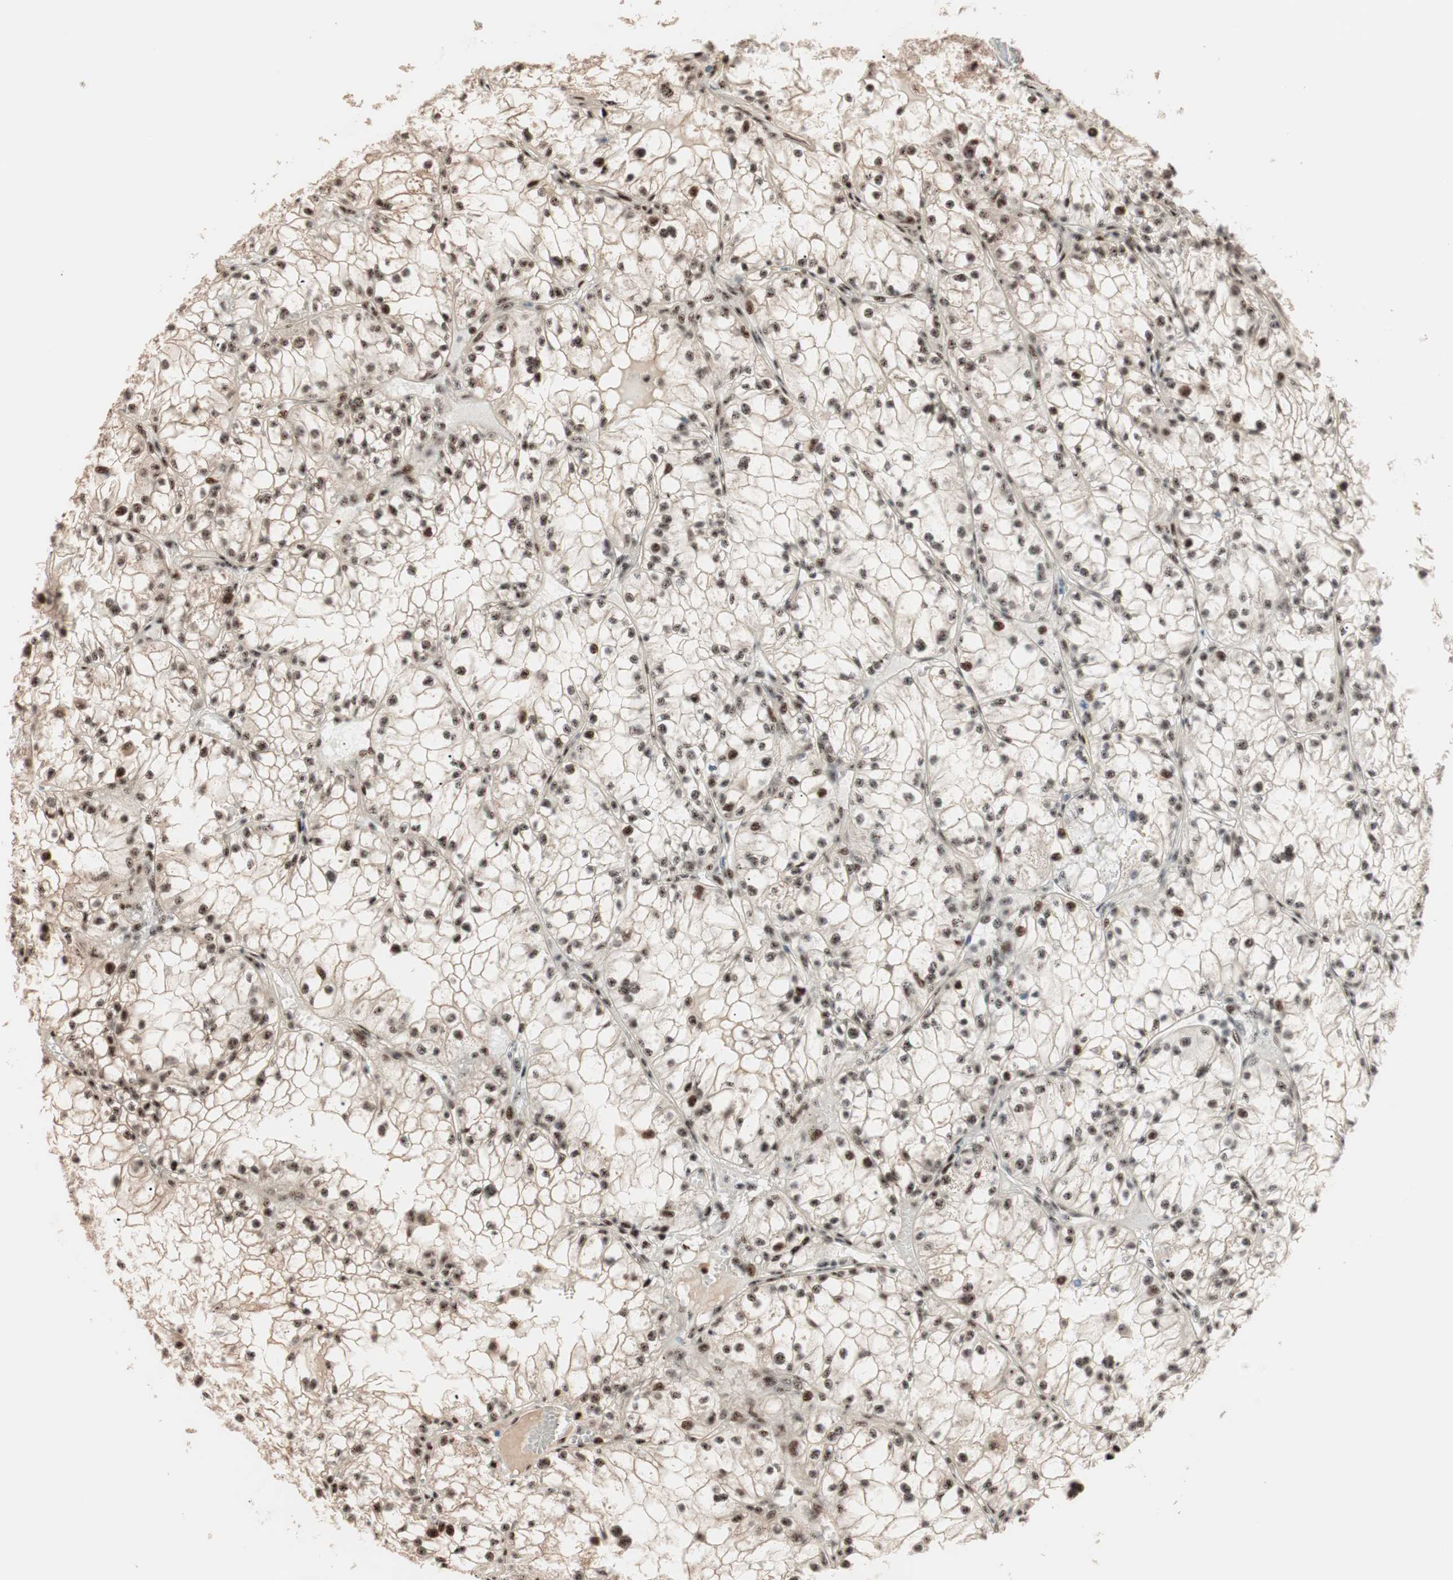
{"staining": {"intensity": "strong", "quantity": "25%-75%", "location": "nuclear"}, "tissue": "renal cancer", "cell_type": "Tumor cells", "image_type": "cancer", "snomed": [{"axis": "morphology", "description": "Adenocarcinoma, NOS"}, {"axis": "topography", "description": "Kidney"}], "caption": "Protein staining demonstrates strong nuclear staining in about 25%-75% of tumor cells in adenocarcinoma (renal). (IHC, brightfield microscopy, high magnification).", "gene": "NR5A2", "patient": {"sex": "male", "age": 56}}